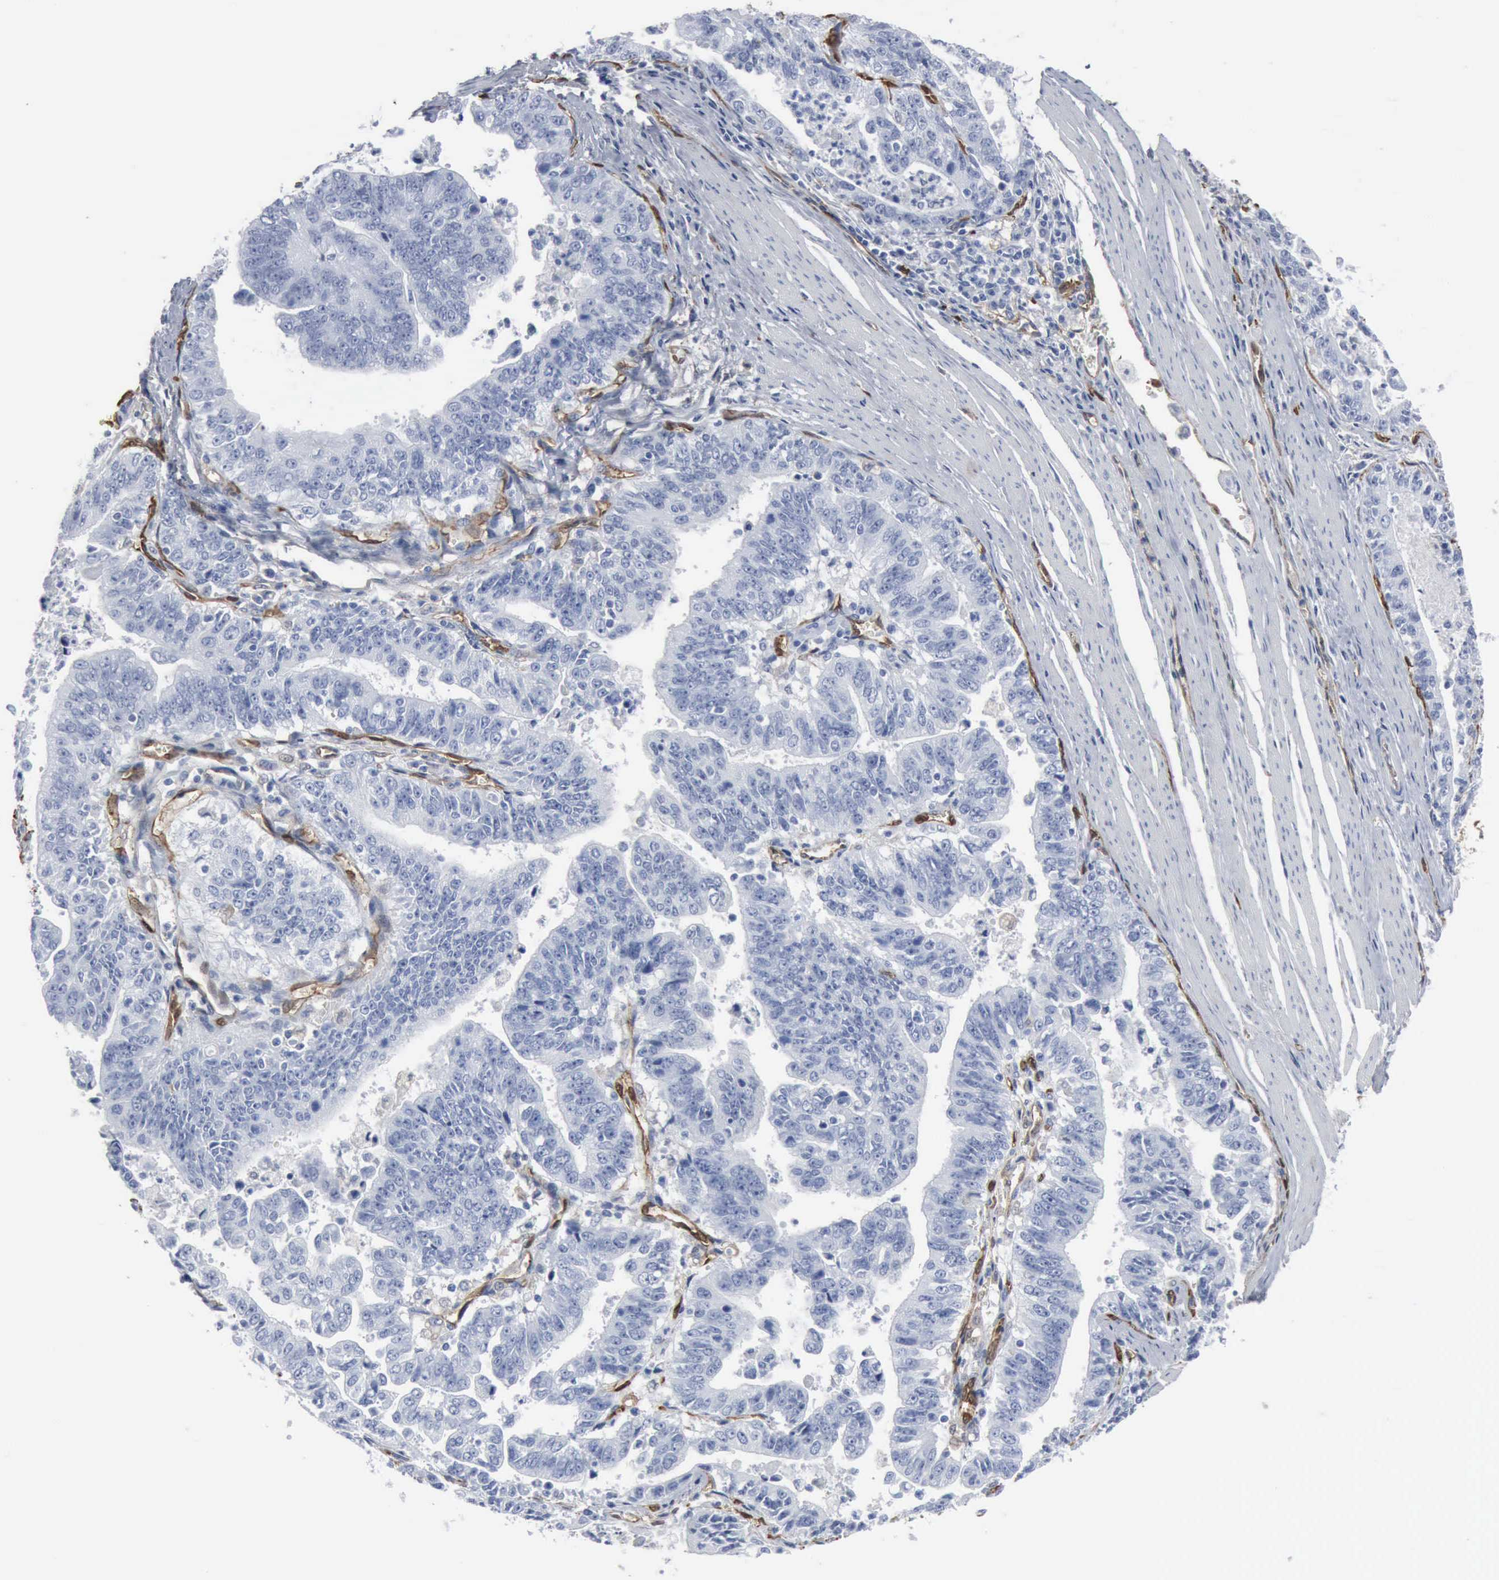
{"staining": {"intensity": "negative", "quantity": "none", "location": "none"}, "tissue": "stomach cancer", "cell_type": "Tumor cells", "image_type": "cancer", "snomed": [{"axis": "morphology", "description": "Adenocarcinoma, NOS"}, {"axis": "topography", "description": "Stomach, upper"}], "caption": "Micrograph shows no significant protein positivity in tumor cells of stomach adenocarcinoma. (IHC, brightfield microscopy, high magnification).", "gene": "FSCN1", "patient": {"sex": "female", "age": 50}}